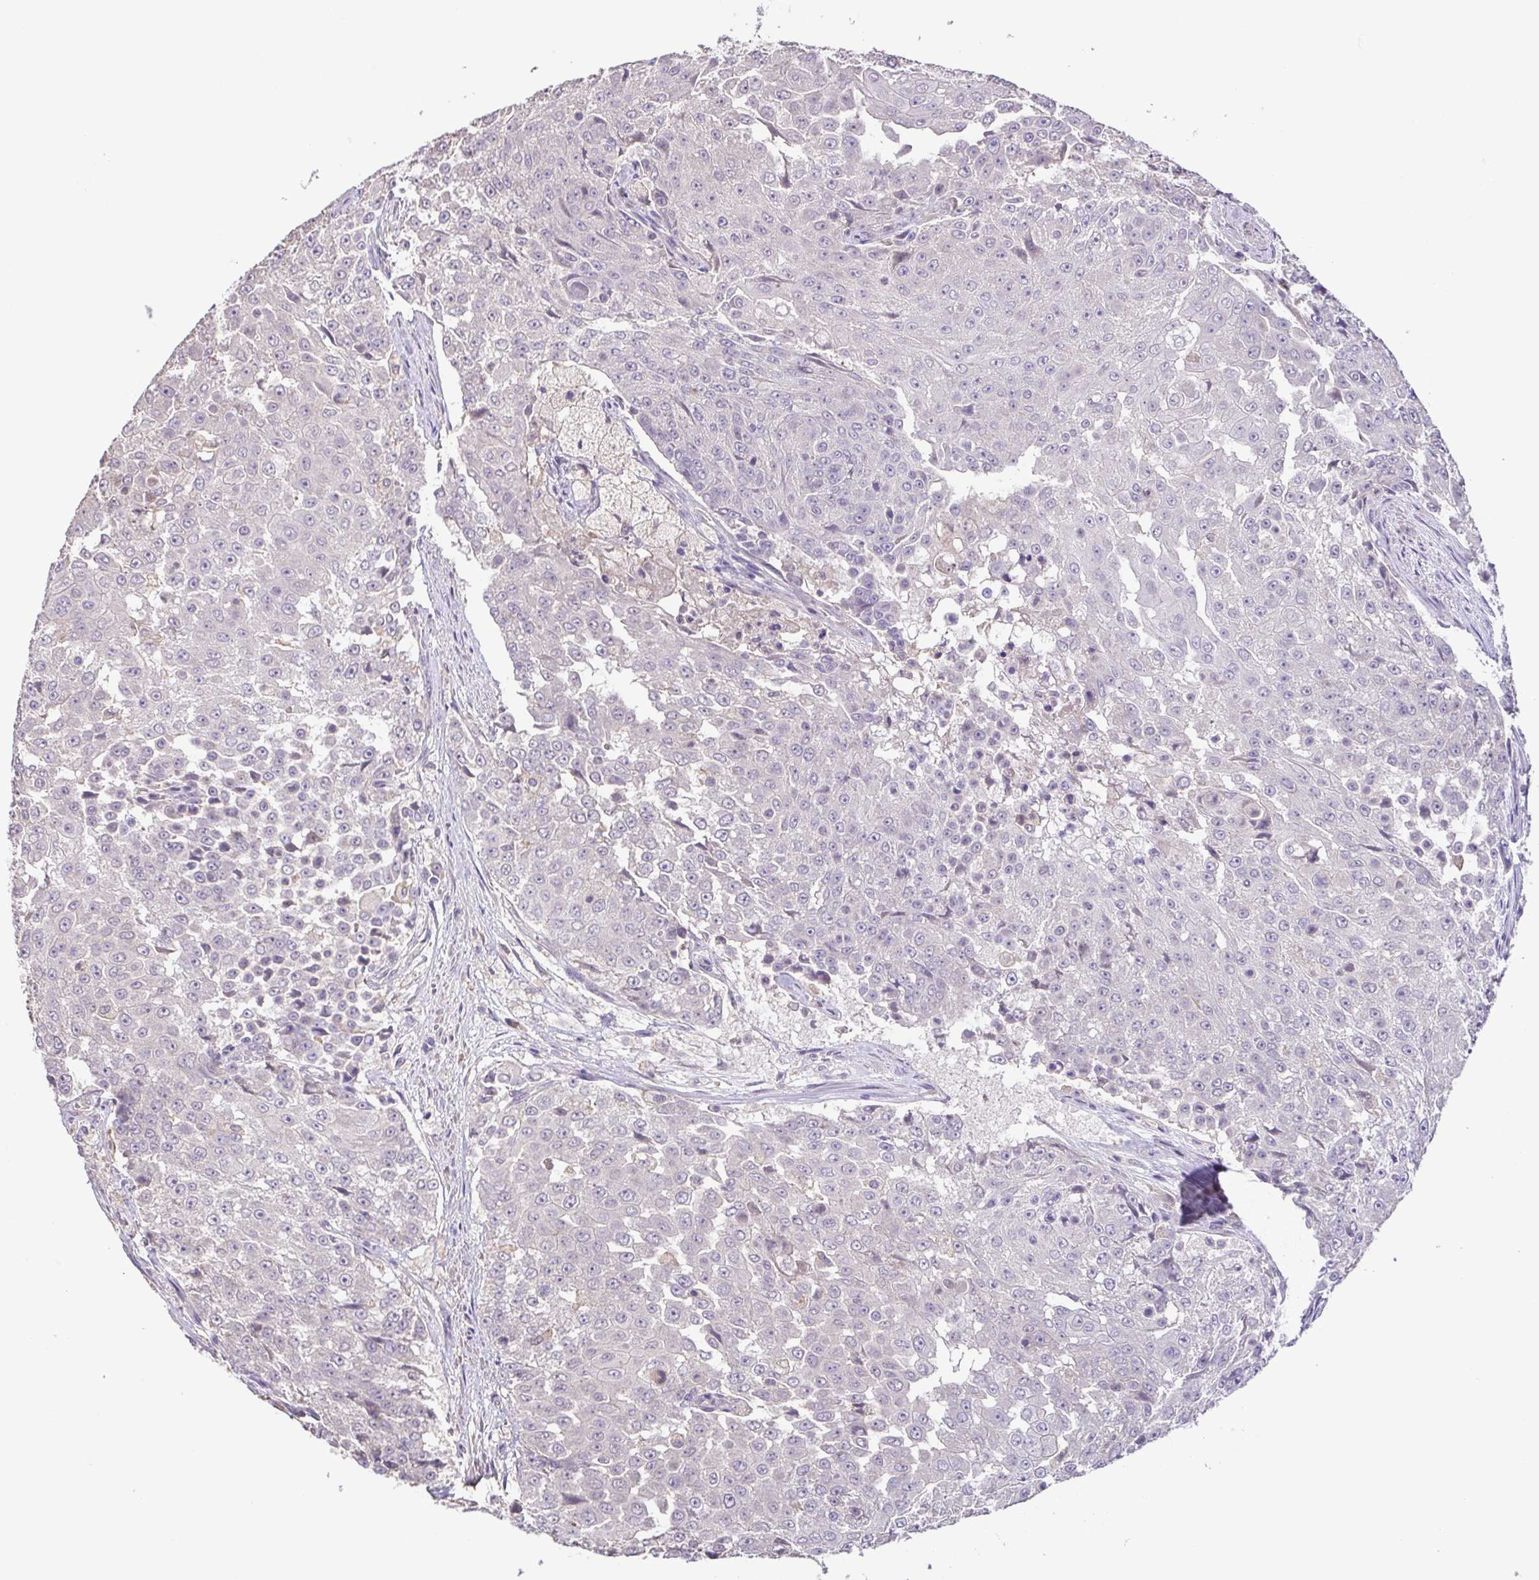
{"staining": {"intensity": "negative", "quantity": "none", "location": "none"}, "tissue": "urothelial cancer", "cell_type": "Tumor cells", "image_type": "cancer", "snomed": [{"axis": "morphology", "description": "Urothelial carcinoma, High grade"}, {"axis": "topography", "description": "Urinary bladder"}], "caption": "The IHC photomicrograph has no significant positivity in tumor cells of high-grade urothelial carcinoma tissue.", "gene": "ACTRT2", "patient": {"sex": "female", "age": 63}}